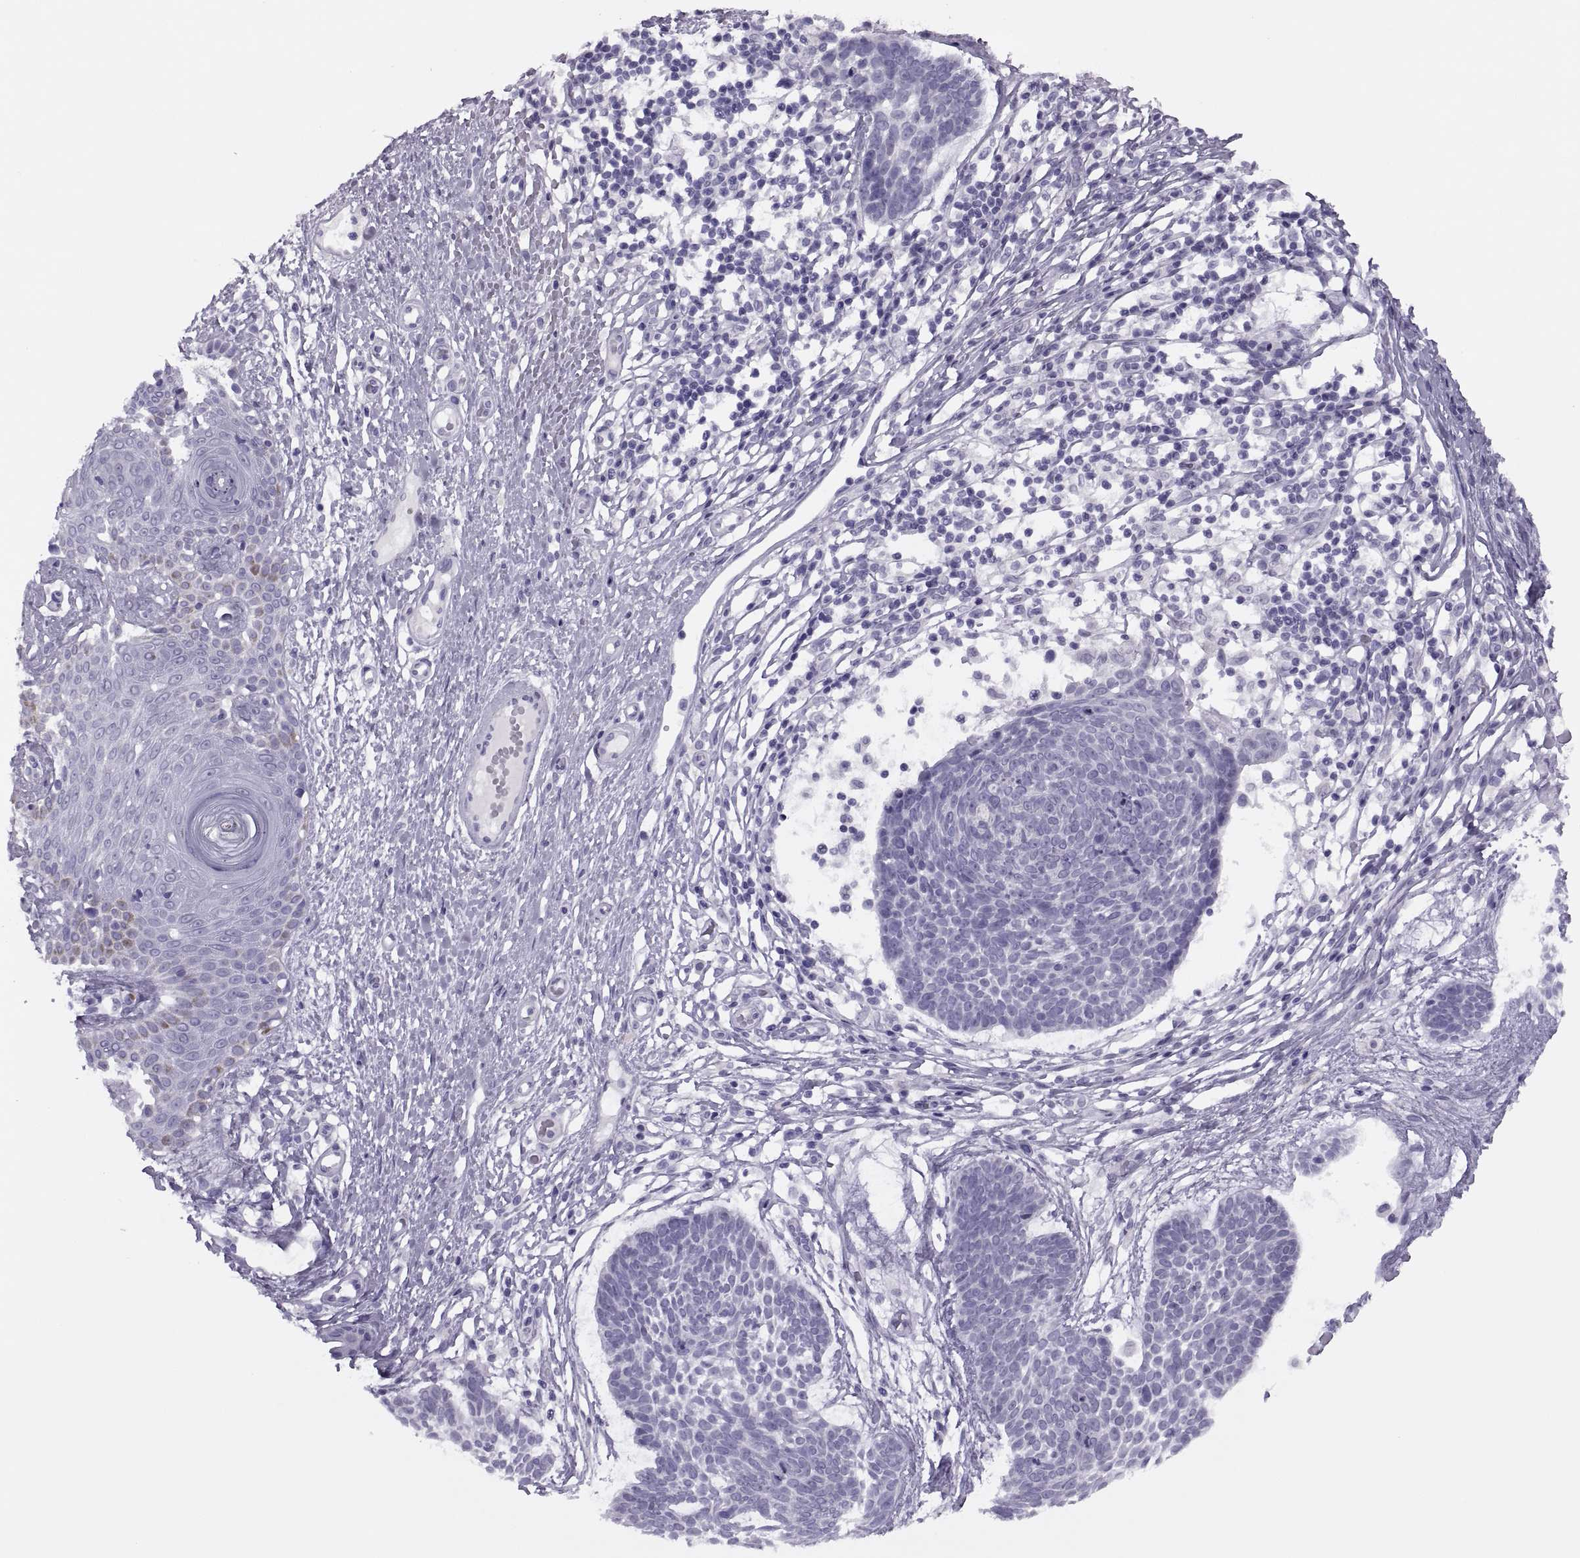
{"staining": {"intensity": "negative", "quantity": "none", "location": "none"}, "tissue": "skin cancer", "cell_type": "Tumor cells", "image_type": "cancer", "snomed": [{"axis": "morphology", "description": "Basal cell carcinoma"}, {"axis": "topography", "description": "Skin"}], "caption": "IHC micrograph of human skin cancer (basal cell carcinoma) stained for a protein (brown), which displays no positivity in tumor cells.", "gene": "FAM24A", "patient": {"sex": "male", "age": 85}}